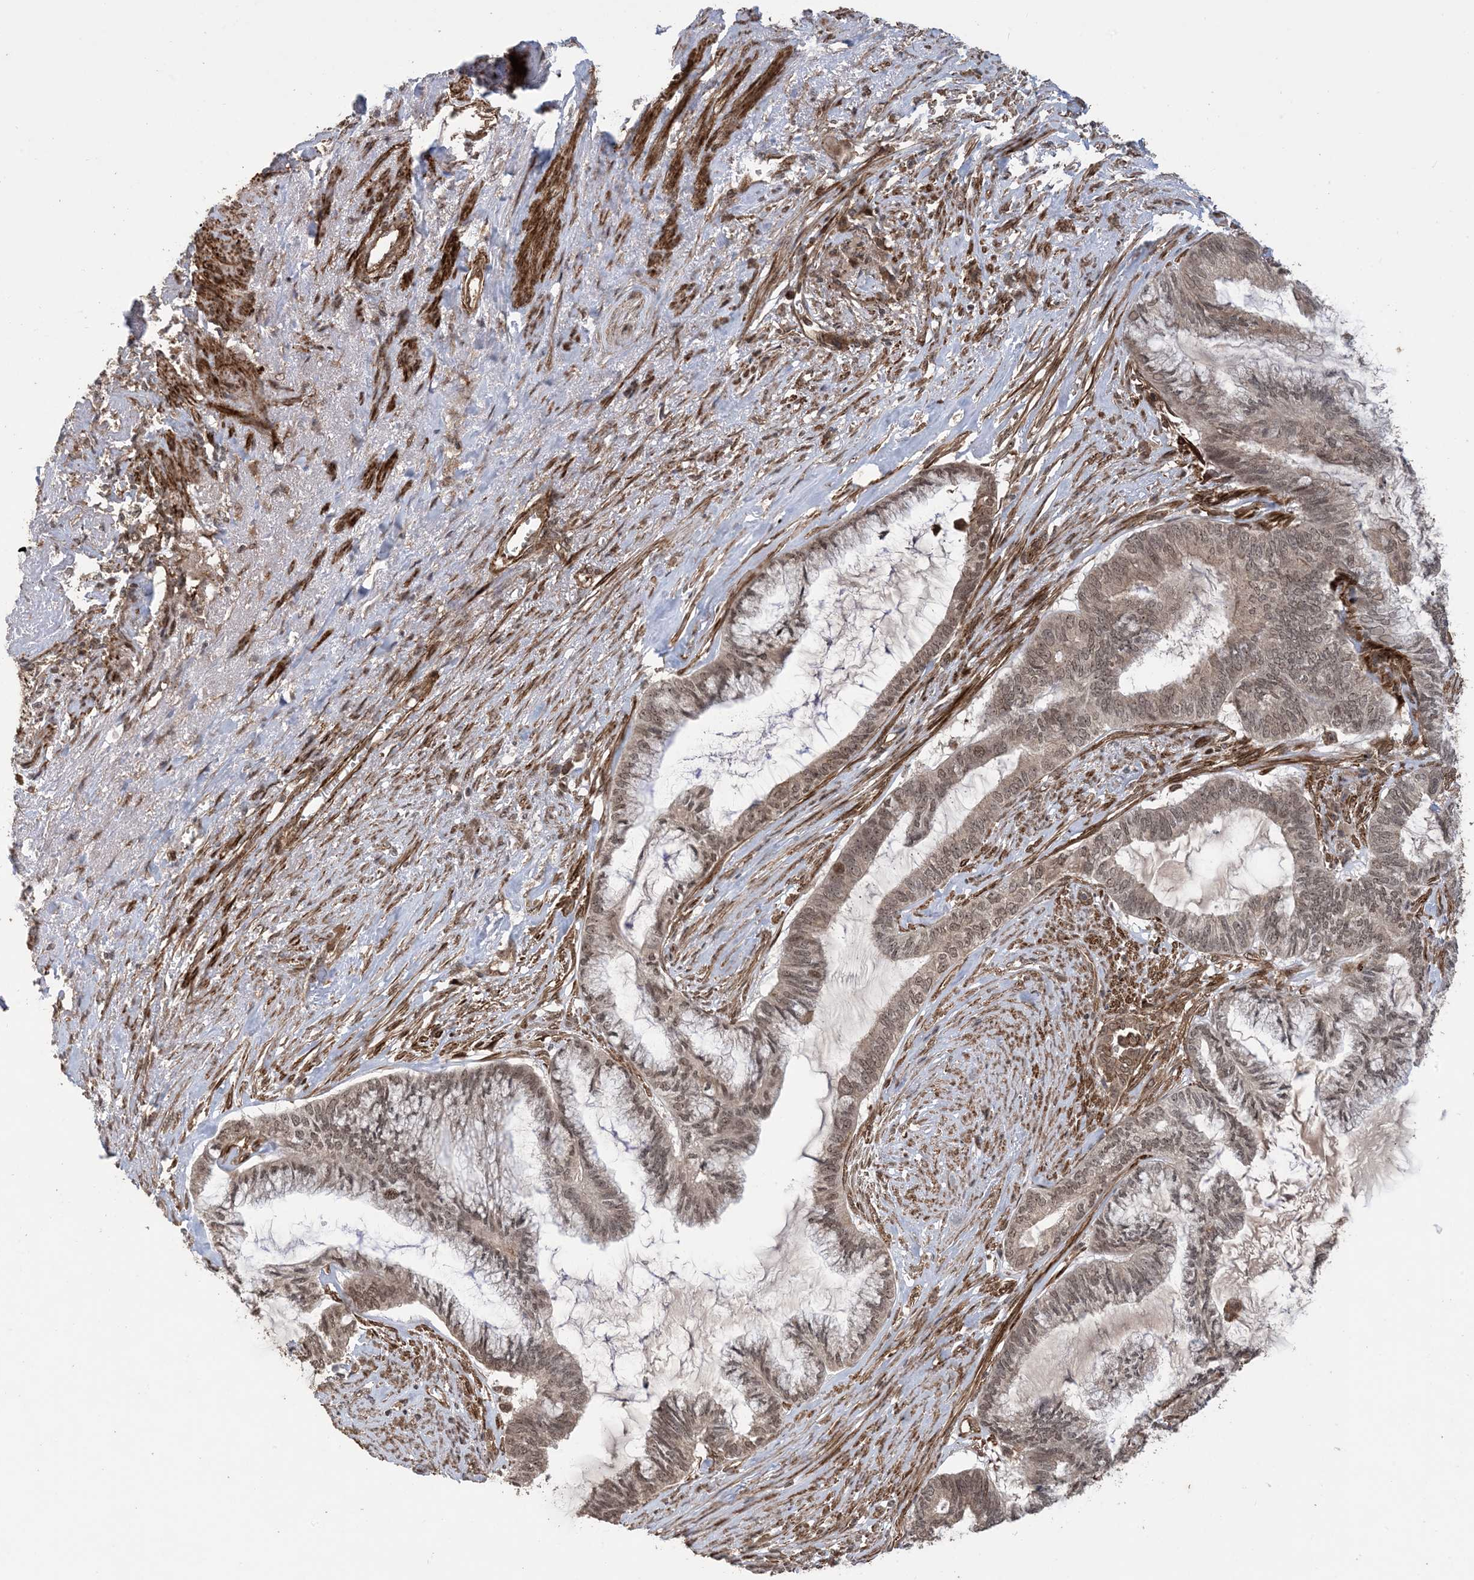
{"staining": {"intensity": "moderate", "quantity": ">75%", "location": "nuclear"}, "tissue": "endometrial cancer", "cell_type": "Tumor cells", "image_type": "cancer", "snomed": [{"axis": "morphology", "description": "Adenocarcinoma, NOS"}, {"axis": "topography", "description": "Endometrium"}], "caption": "Moderate nuclear expression is appreciated in about >75% of tumor cells in endometrial cancer (adenocarcinoma).", "gene": "ZNF511", "patient": {"sex": "female", "age": 86}}